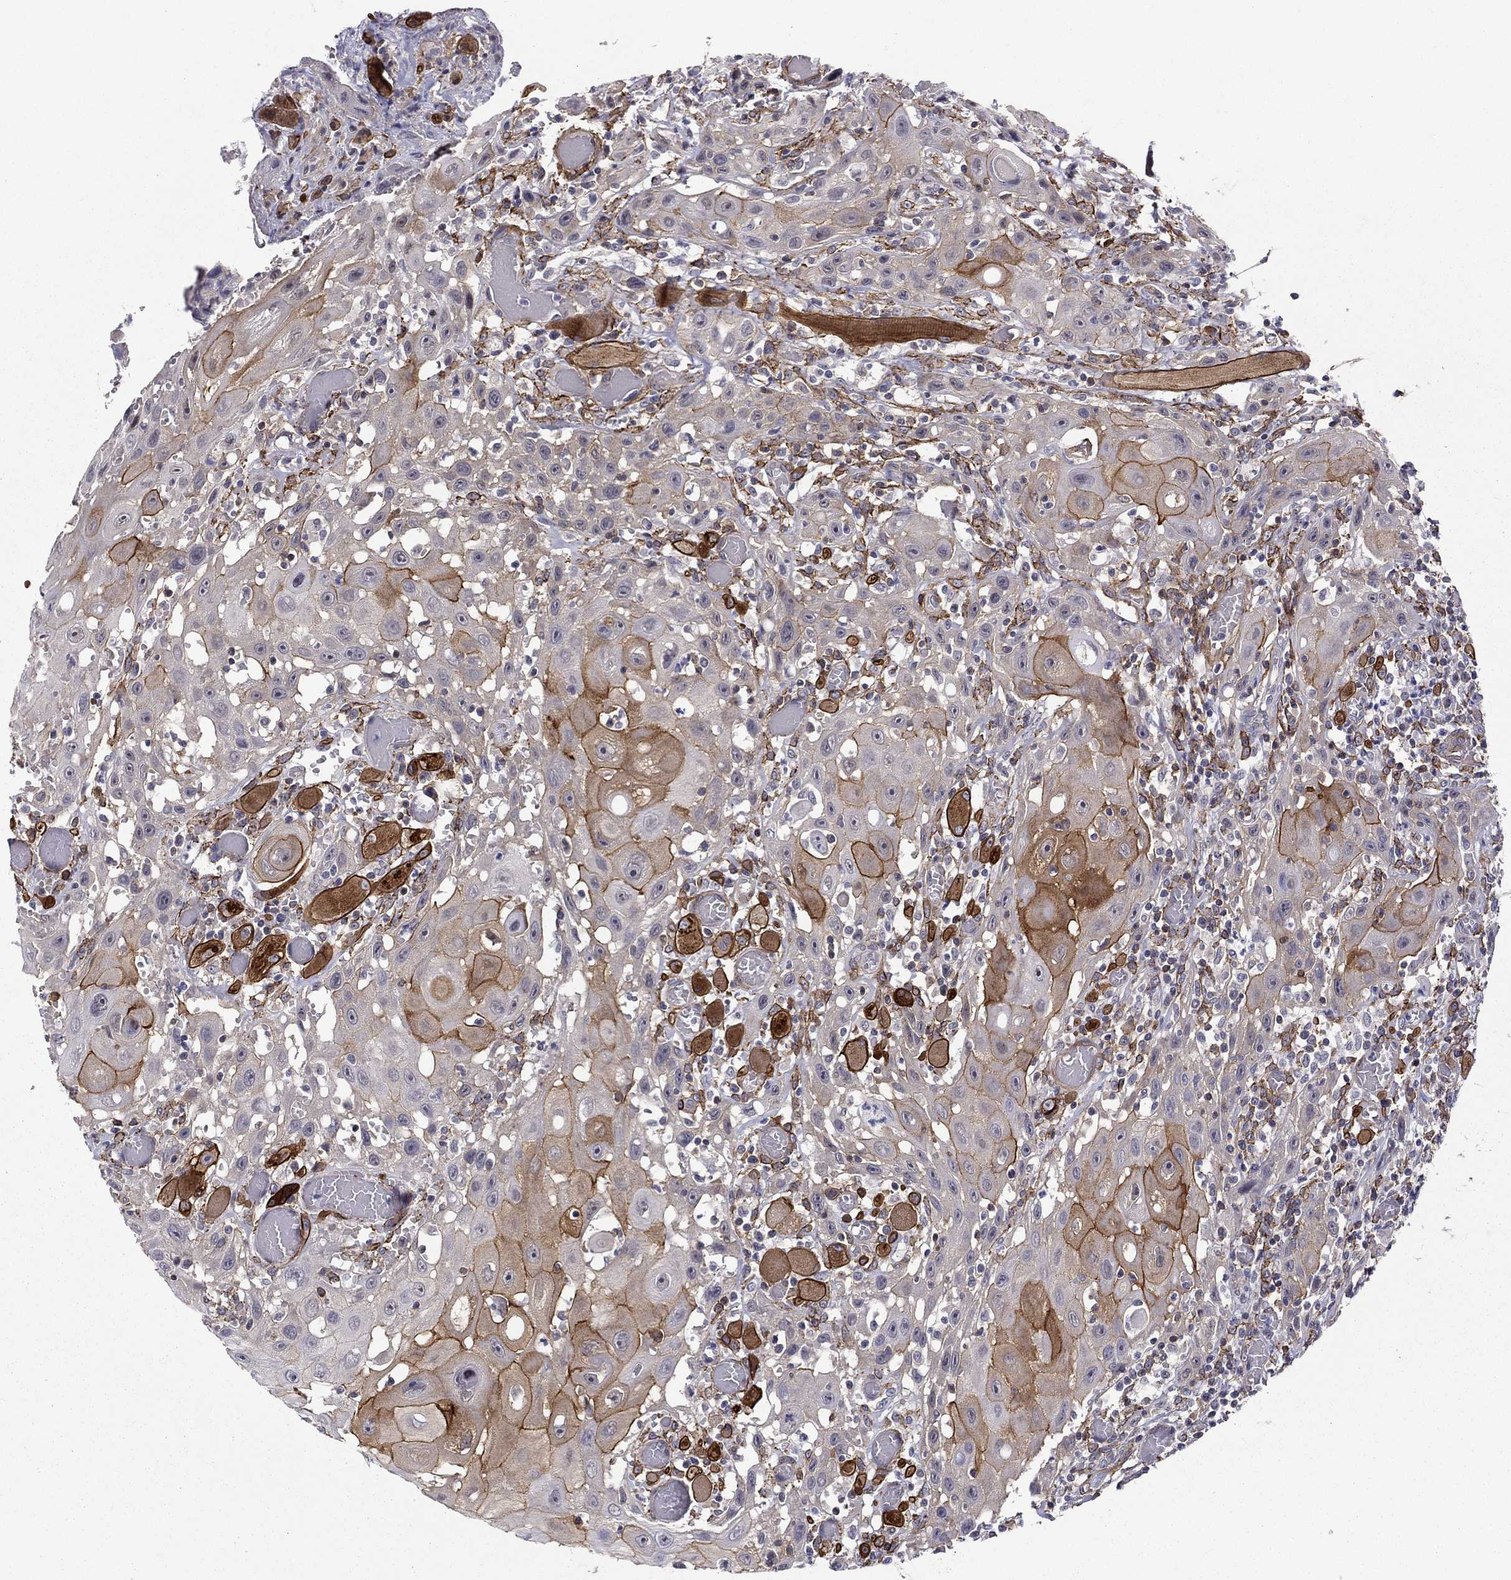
{"staining": {"intensity": "strong", "quantity": "25%-75%", "location": "cytoplasmic/membranous"}, "tissue": "head and neck cancer", "cell_type": "Tumor cells", "image_type": "cancer", "snomed": [{"axis": "morphology", "description": "Normal tissue, NOS"}, {"axis": "morphology", "description": "Squamous cell carcinoma, NOS"}, {"axis": "topography", "description": "Oral tissue"}, {"axis": "topography", "description": "Head-Neck"}], "caption": "Strong cytoplasmic/membranous staining for a protein is identified in approximately 25%-75% of tumor cells of head and neck cancer using immunohistochemistry (IHC).", "gene": "LMO7", "patient": {"sex": "male", "age": 71}}